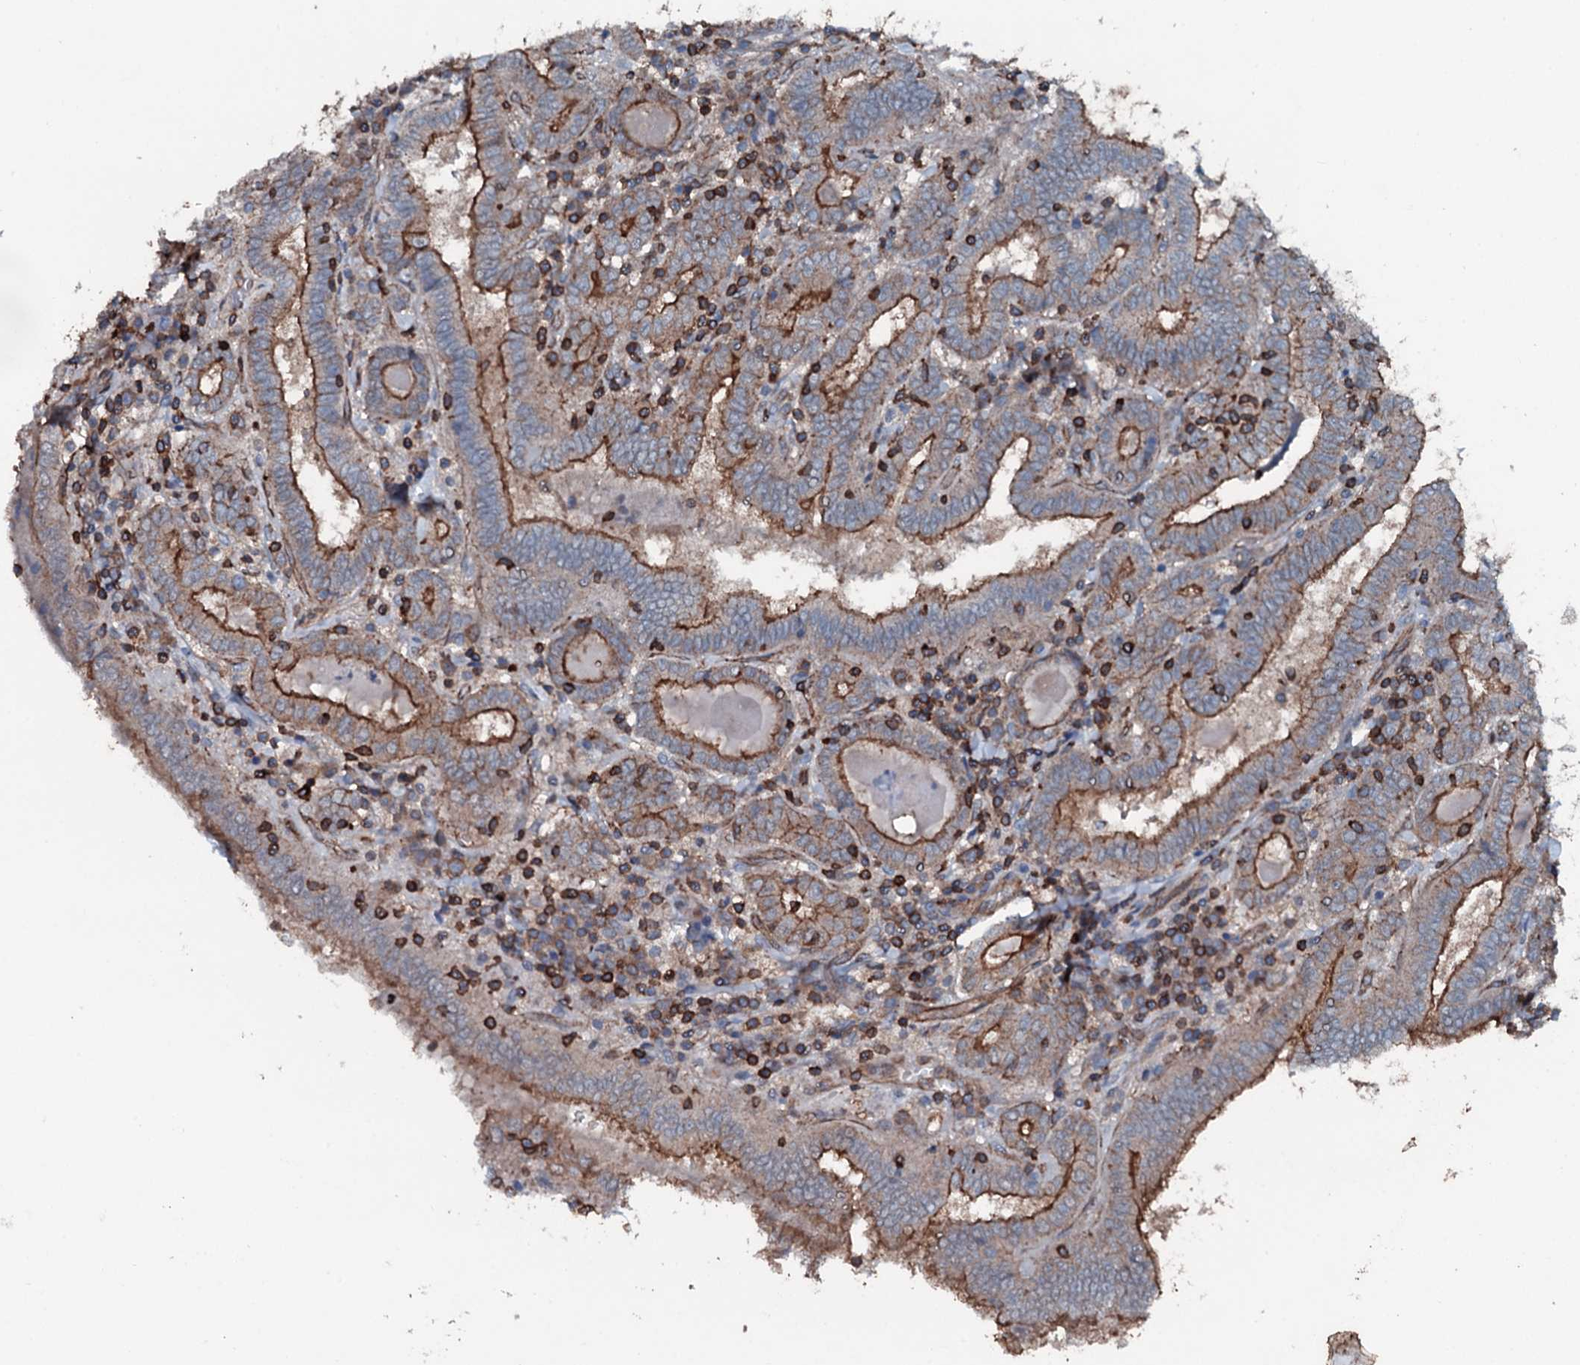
{"staining": {"intensity": "moderate", "quantity": ">75%", "location": "cytoplasmic/membranous"}, "tissue": "thyroid cancer", "cell_type": "Tumor cells", "image_type": "cancer", "snomed": [{"axis": "morphology", "description": "Papillary adenocarcinoma, NOS"}, {"axis": "topography", "description": "Thyroid gland"}], "caption": "Immunohistochemistry (DAB (3,3'-diaminobenzidine)) staining of papillary adenocarcinoma (thyroid) exhibits moderate cytoplasmic/membranous protein staining in approximately >75% of tumor cells.", "gene": "SLC25A38", "patient": {"sex": "female", "age": 72}}